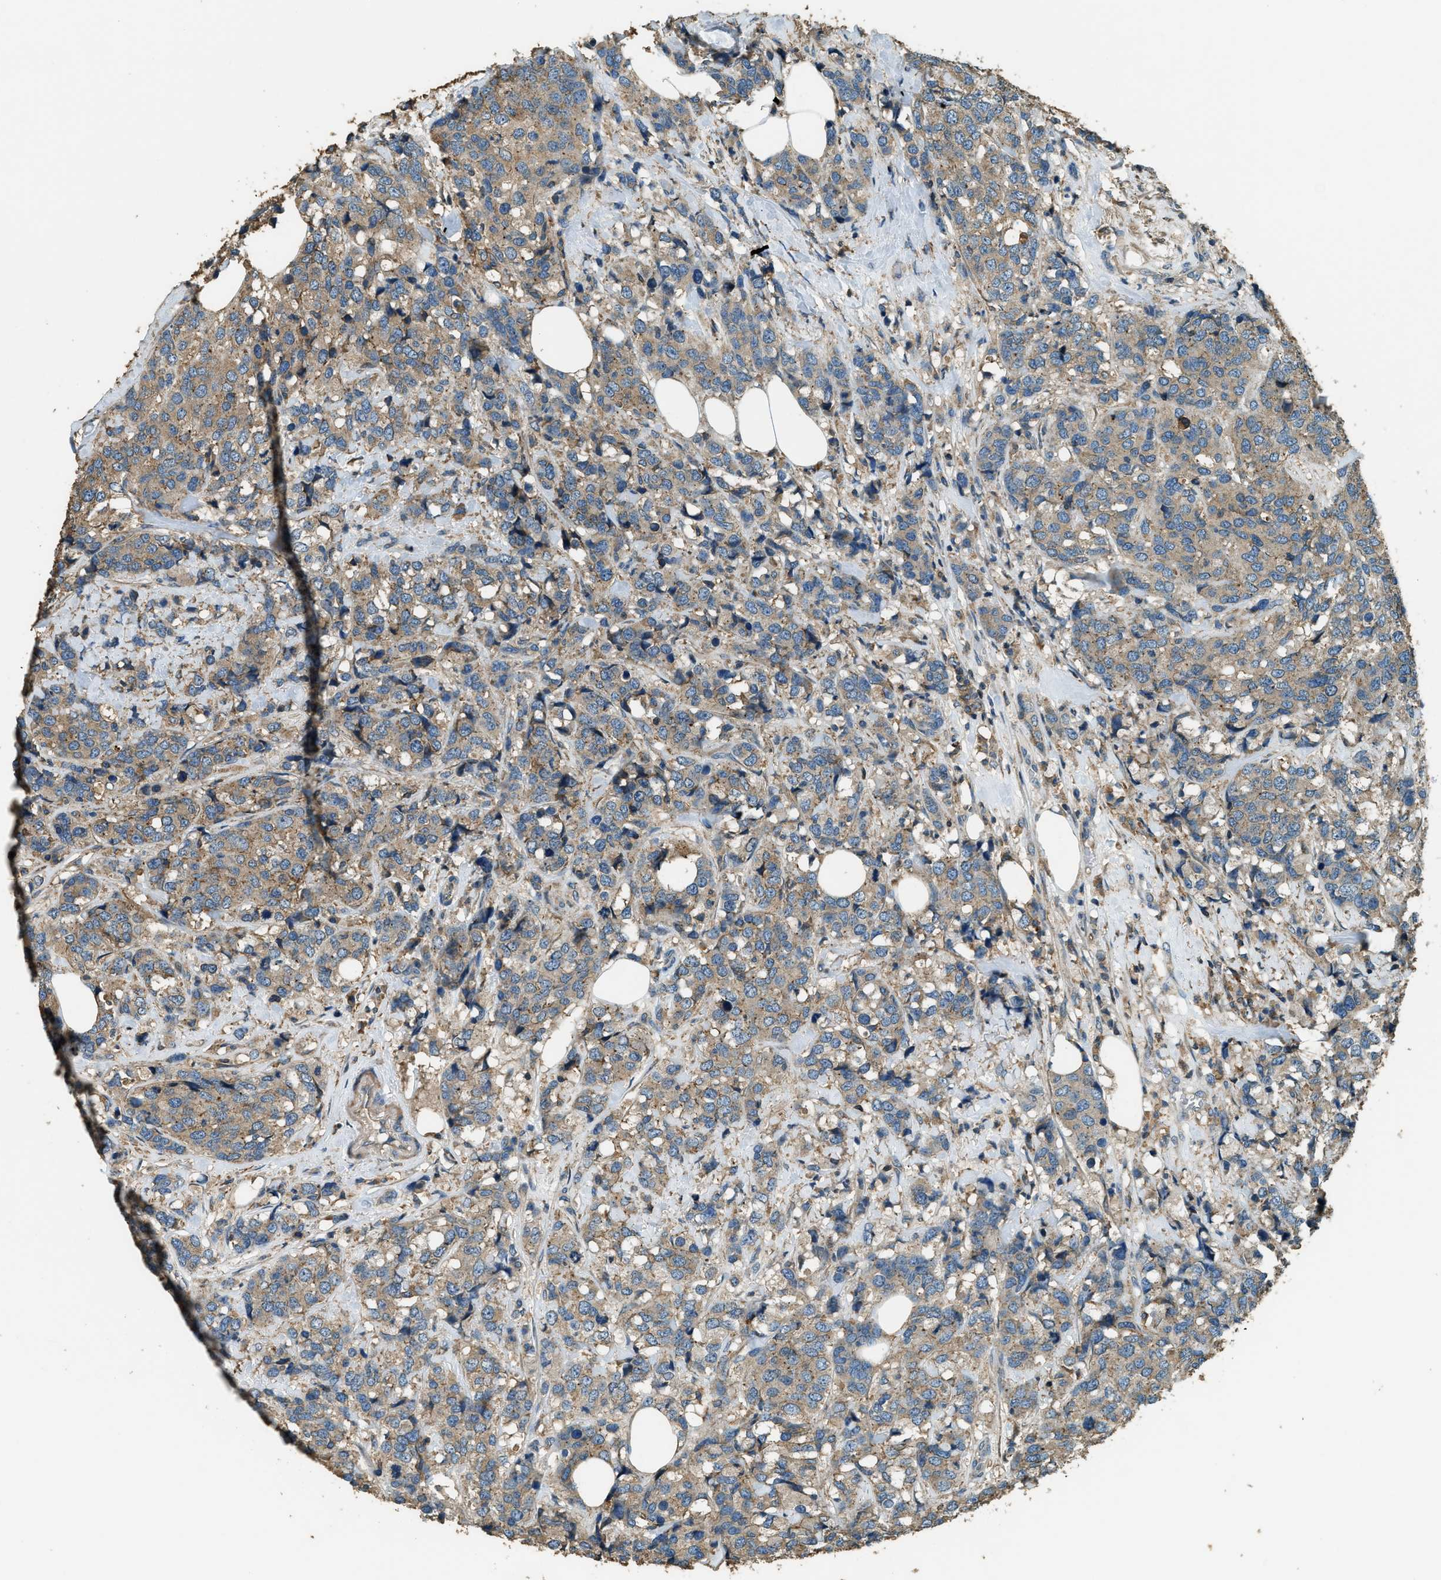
{"staining": {"intensity": "moderate", "quantity": ">75%", "location": "cytoplasmic/membranous"}, "tissue": "breast cancer", "cell_type": "Tumor cells", "image_type": "cancer", "snomed": [{"axis": "morphology", "description": "Lobular carcinoma"}, {"axis": "topography", "description": "Breast"}], "caption": "There is medium levels of moderate cytoplasmic/membranous staining in tumor cells of lobular carcinoma (breast), as demonstrated by immunohistochemical staining (brown color).", "gene": "ERGIC1", "patient": {"sex": "female", "age": 59}}